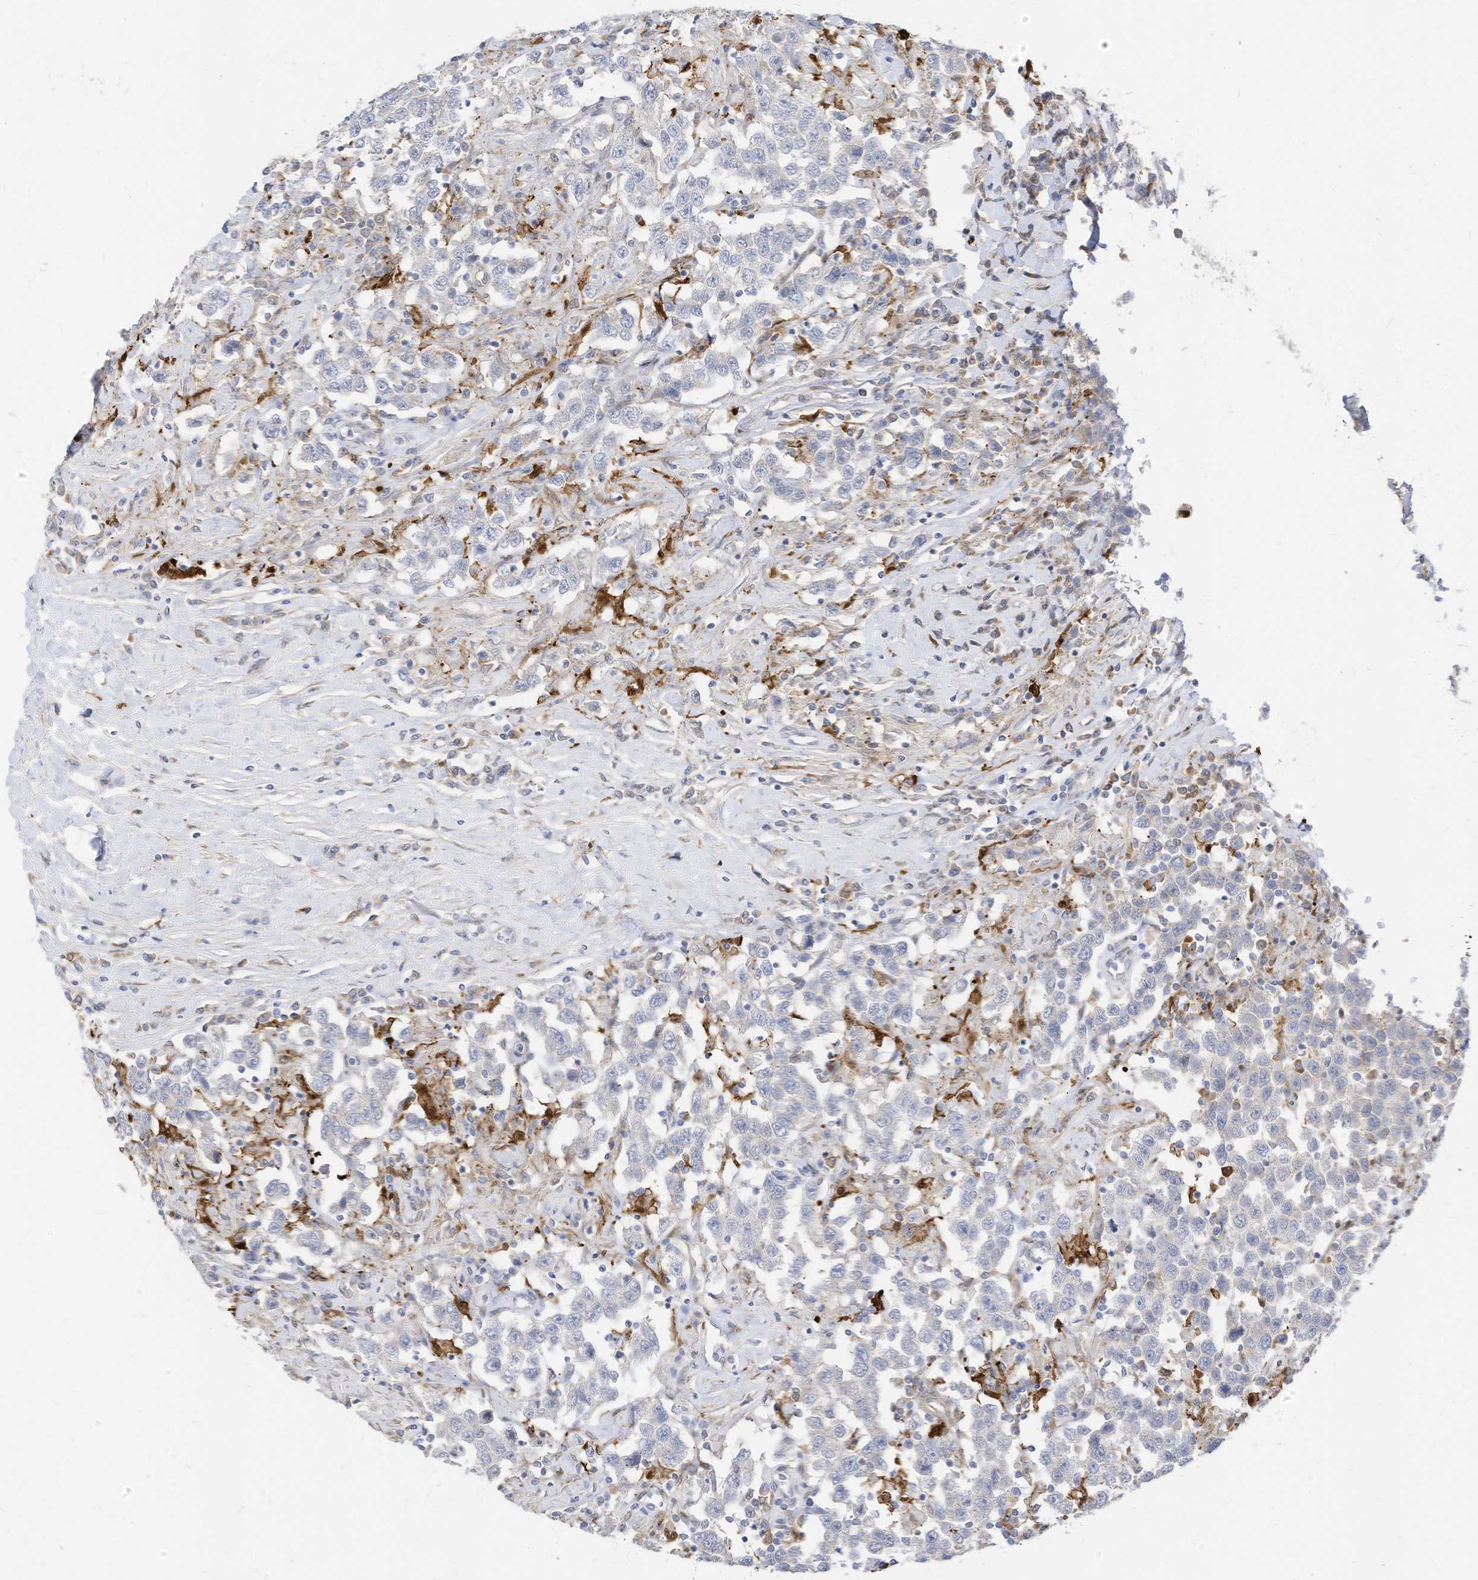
{"staining": {"intensity": "negative", "quantity": "none", "location": "none"}, "tissue": "testis cancer", "cell_type": "Tumor cells", "image_type": "cancer", "snomed": [{"axis": "morphology", "description": "Seminoma, NOS"}, {"axis": "topography", "description": "Testis"}], "caption": "Immunohistochemistry (IHC) histopathology image of neoplastic tissue: human testis seminoma stained with DAB displays no significant protein expression in tumor cells.", "gene": "ATP13A1", "patient": {"sex": "male", "age": 41}}